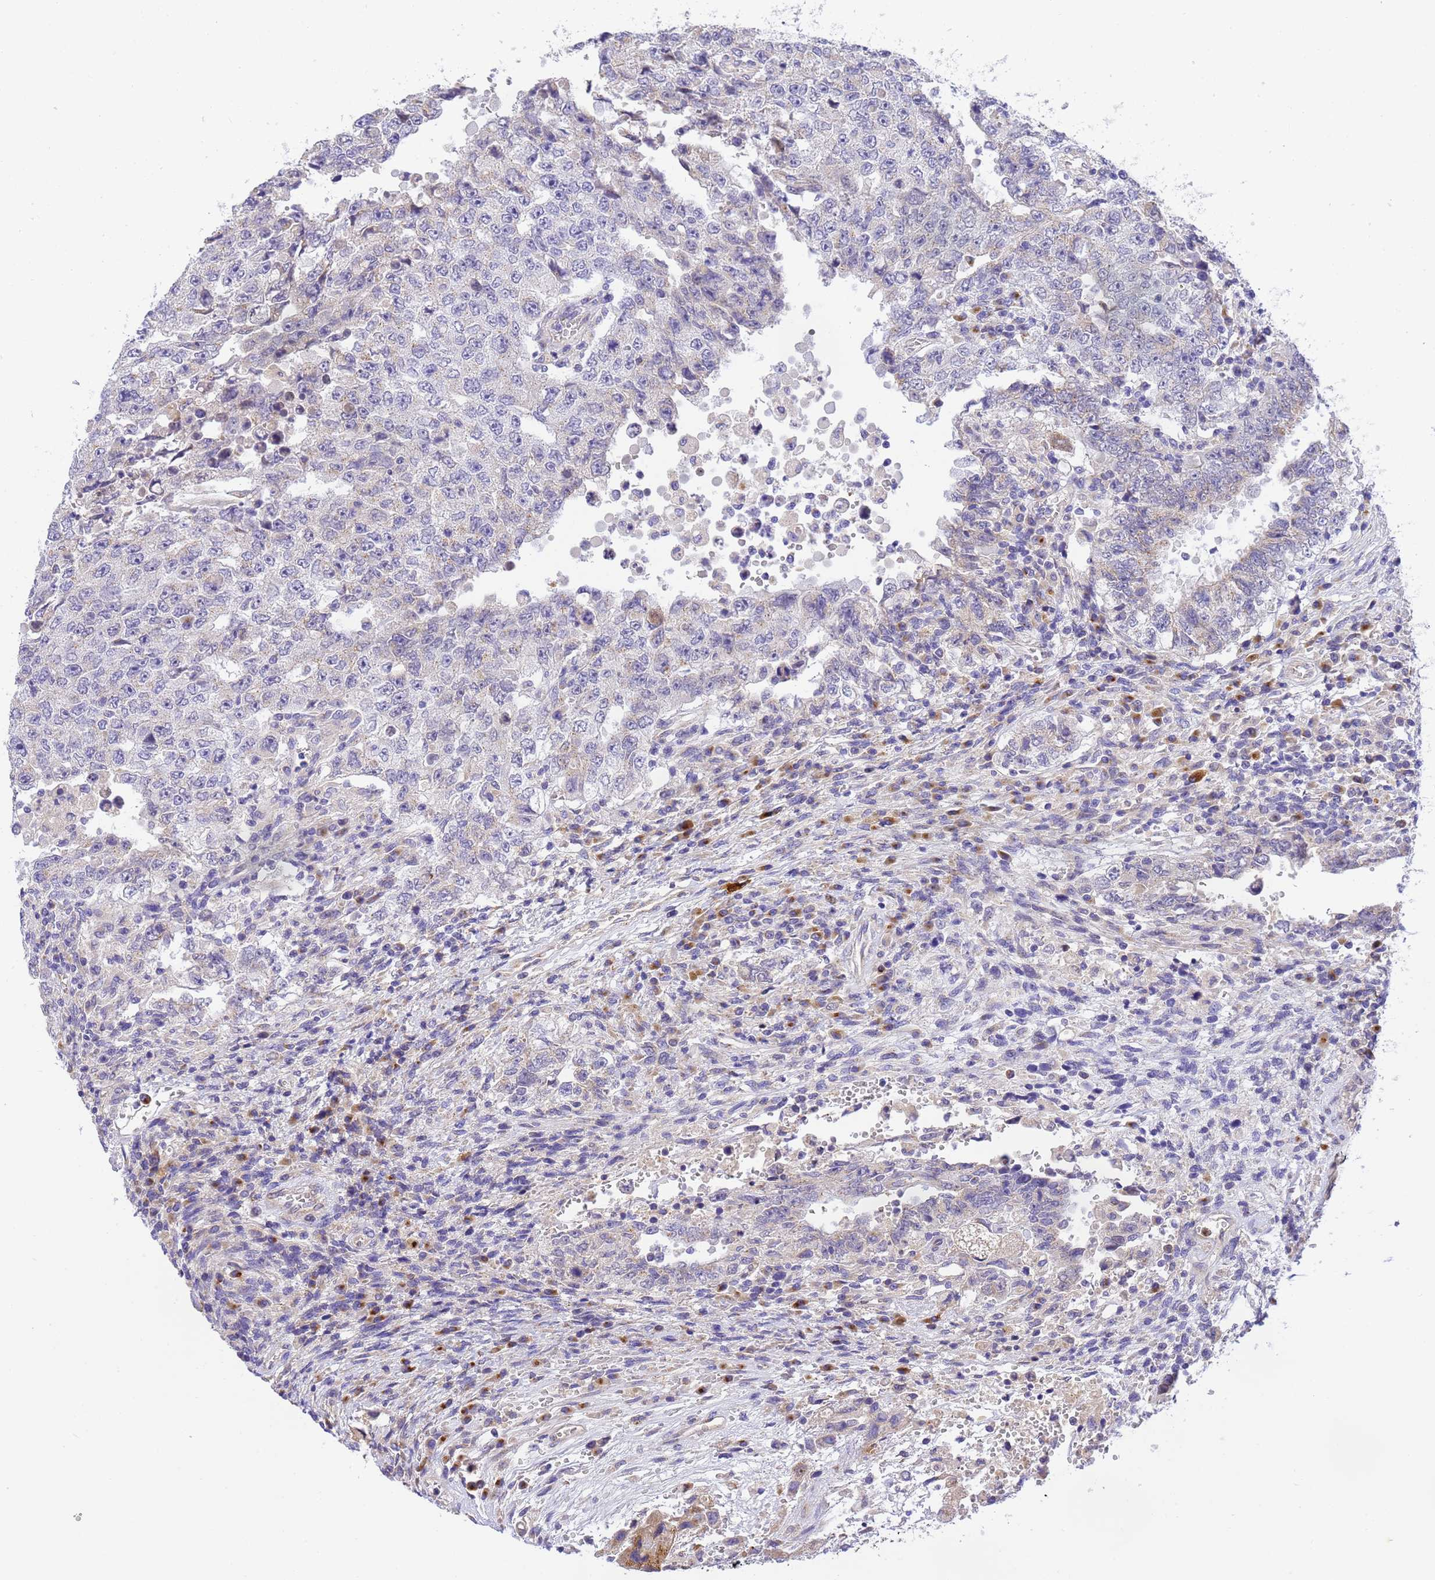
{"staining": {"intensity": "negative", "quantity": "none", "location": "none"}, "tissue": "testis cancer", "cell_type": "Tumor cells", "image_type": "cancer", "snomed": [{"axis": "morphology", "description": "Carcinoma, Embryonal, NOS"}, {"axis": "topography", "description": "Testis"}], "caption": "This is an immunohistochemistry (IHC) micrograph of testis cancer (embryonal carcinoma). There is no positivity in tumor cells.", "gene": "RHBDD3", "patient": {"sex": "male", "age": 26}}